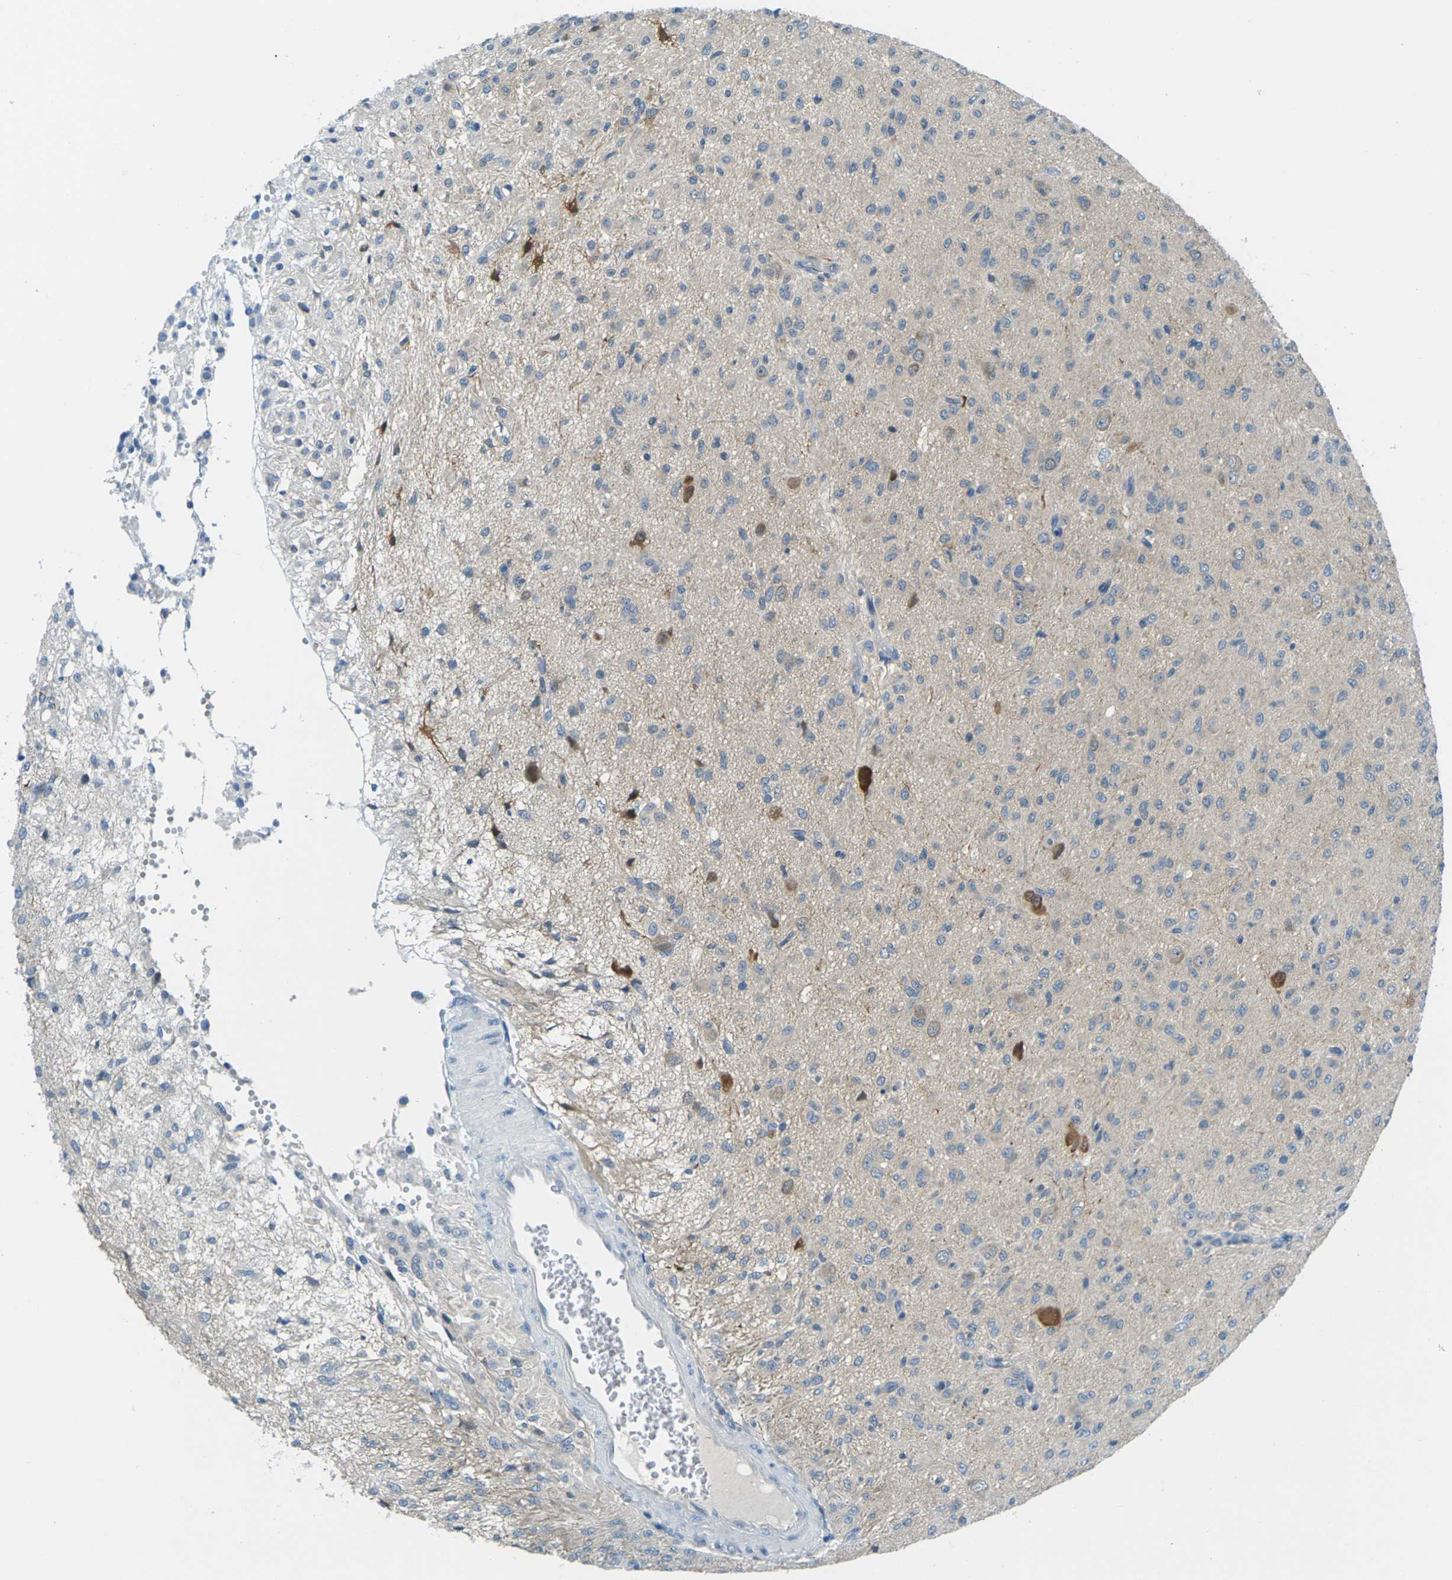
{"staining": {"intensity": "moderate", "quantity": "<25%", "location": "cytoplasmic/membranous"}, "tissue": "glioma", "cell_type": "Tumor cells", "image_type": "cancer", "snomed": [{"axis": "morphology", "description": "Glioma, malignant, High grade"}, {"axis": "topography", "description": "Brain"}], "caption": "Immunohistochemistry (IHC) photomicrograph of neoplastic tissue: human glioma stained using IHC shows low levels of moderate protein expression localized specifically in the cytoplasmic/membranous of tumor cells, appearing as a cytoplasmic/membranous brown color.", "gene": "NANOS2", "patient": {"sex": "female", "age": 59}}